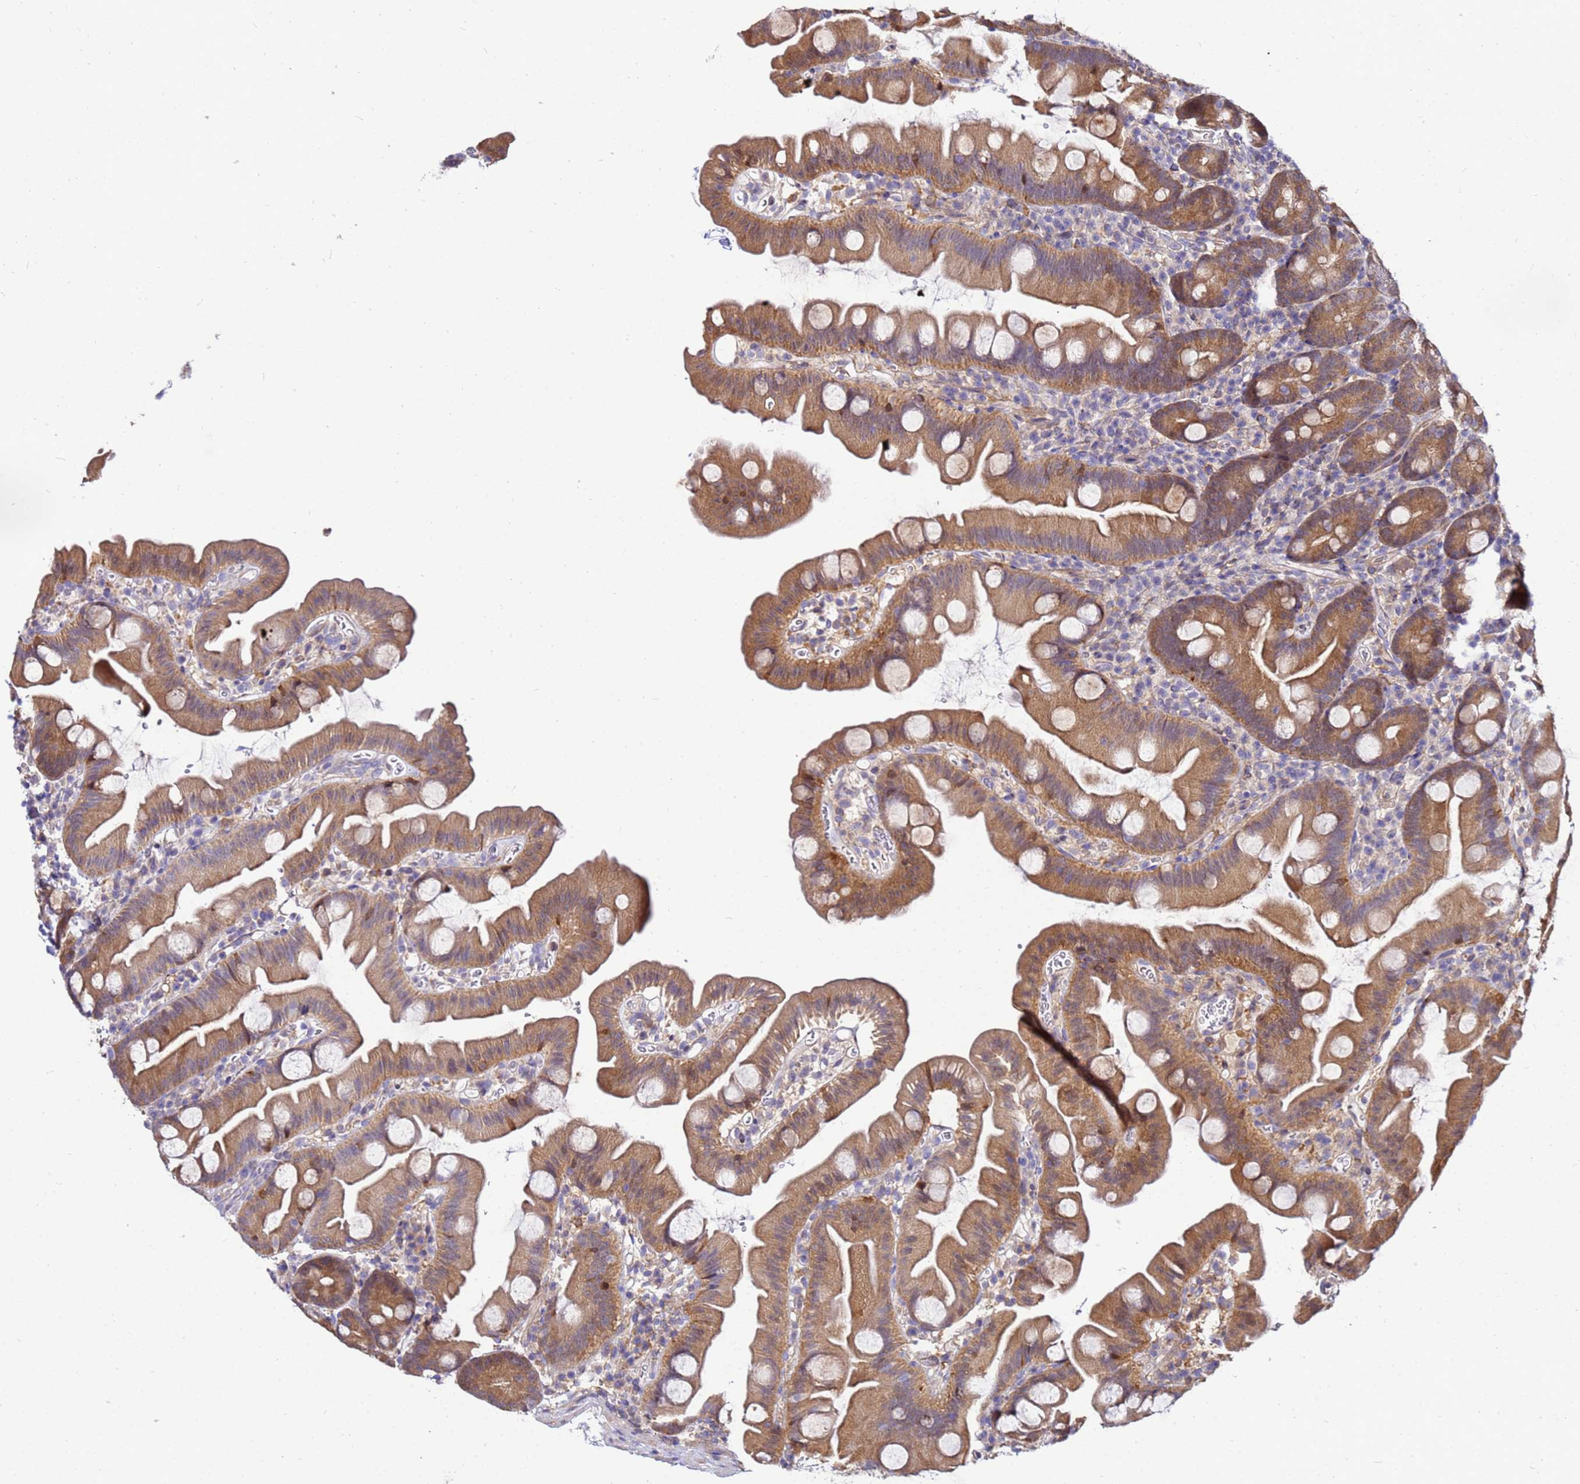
{"staining": {"intensity": "moderate", "quantity": ">75%", "location": "cytoplasmic/membranous"}, "tissue": "small intestine", "cell_type": "Glandular cells", "image_type": "normal", "snomed": [{"axis": "morphology", "description": "Normal tissue, NOS"}, {"axis": "topography", "description": "Small intestine"}], "caption": "This is an image of IHC staining of benign small intestine, which shows moderate positivity in the cytoplasmic/membranous of glandular cells.", "gene": "DBNDD2", "patient": {"sex": "female", "age": 68}}